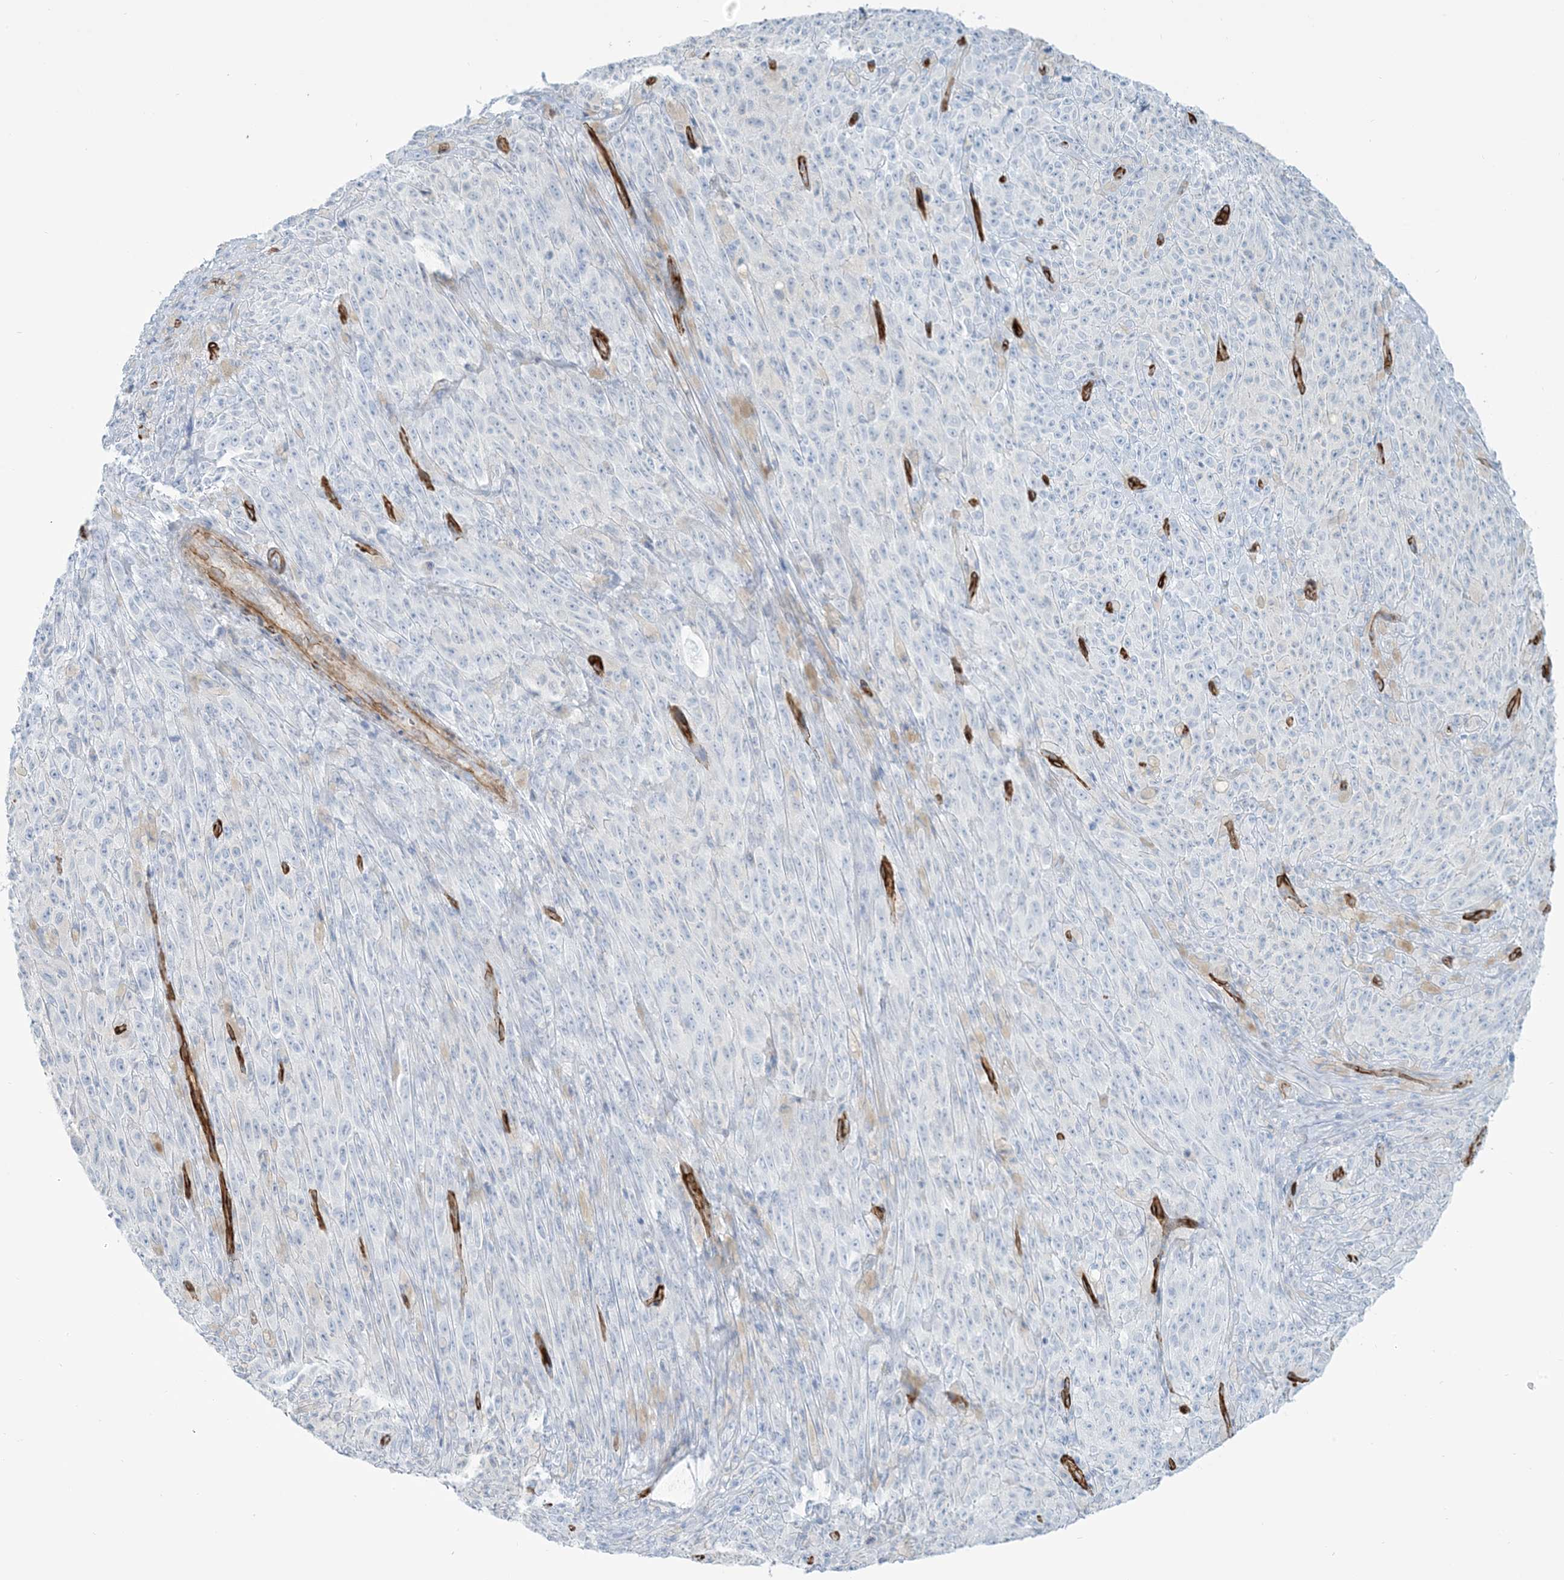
{"staining": {"intensity": "negative", "quantity": "none", "location": "none"}, "tissue": "melanoma", "cell_type": "Tumor cells", "image_type": "cancer", "snomed": [{"axis": "morphology", "description": "Malignant melanoma, NOS"}, {"axis": "topography", "description": "Skin"}], "caption": "High magnification brightfield microscopy of melanoma stained with DAB (brown) and counterstained with hematoxylin (blue): tumor cells show no significant positivity. (Brightfield microscopy of DAB (3,3'-diaminobenzidine) immunohistochemistry at high magnification).", "gene": "EPS8L3", "patient": {"sex": "female", "age": 82}}